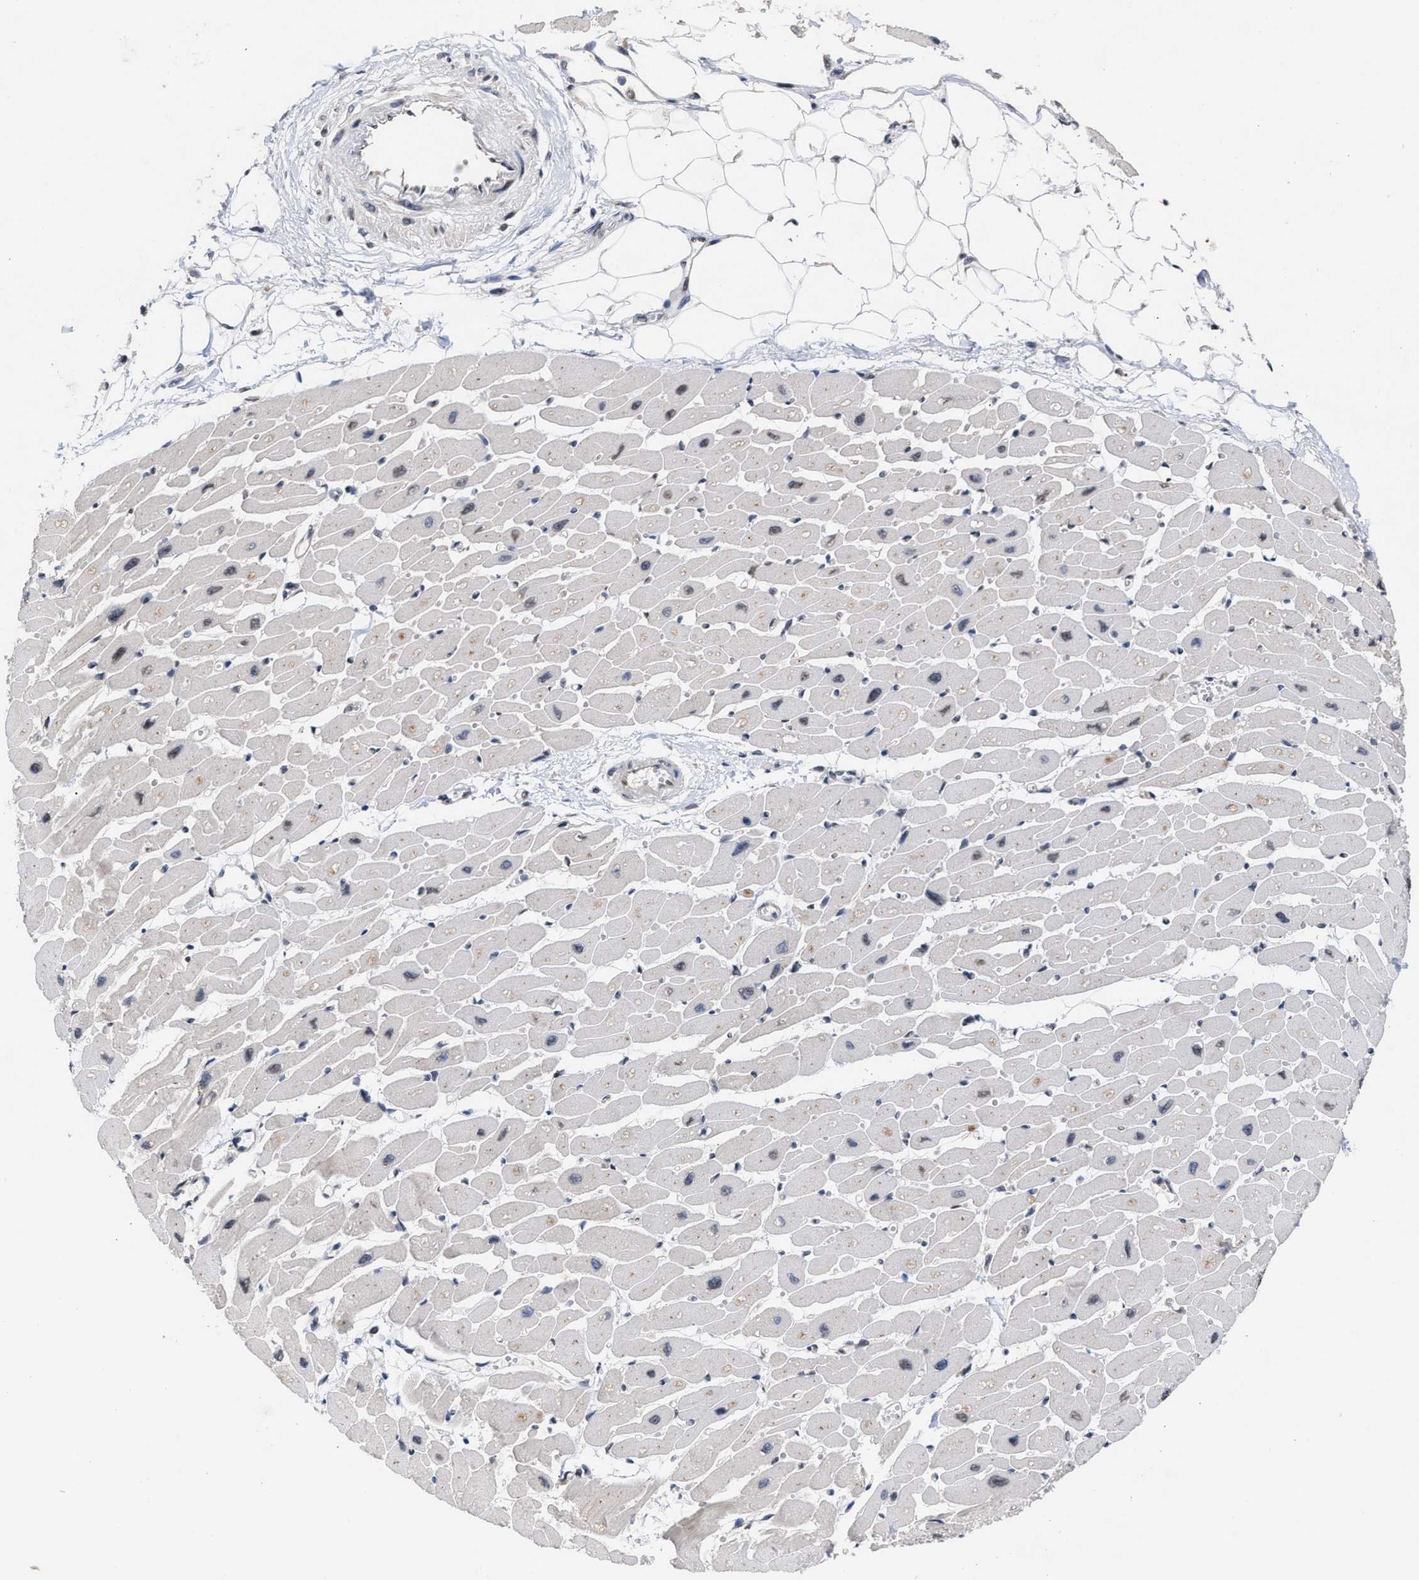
{"staining": {"intensity": "weak", "quantity": "25%-75%", "location": "cytoplasmic/membranous,nuclear"}, "tissue": "heart muscle", "cell_type": "Cardiomyocytes", "image_type": "normal", "snomed": [{"axis": "morphology", "description": "Normal tissue, NOS"}, {"axis": "topography", "description": "Heart"}], "caption": "A high-resolution micrograph shows immunohistochemistry (IHC) staining of unremarkable heart muscle, which exhibits weak cytoplasmic/membranous,nuclear positivity in approximately 25%-75% of cardiomyocytes.", "gene": "MKNK2", "patient": {"sex": "female", "age": 54}}